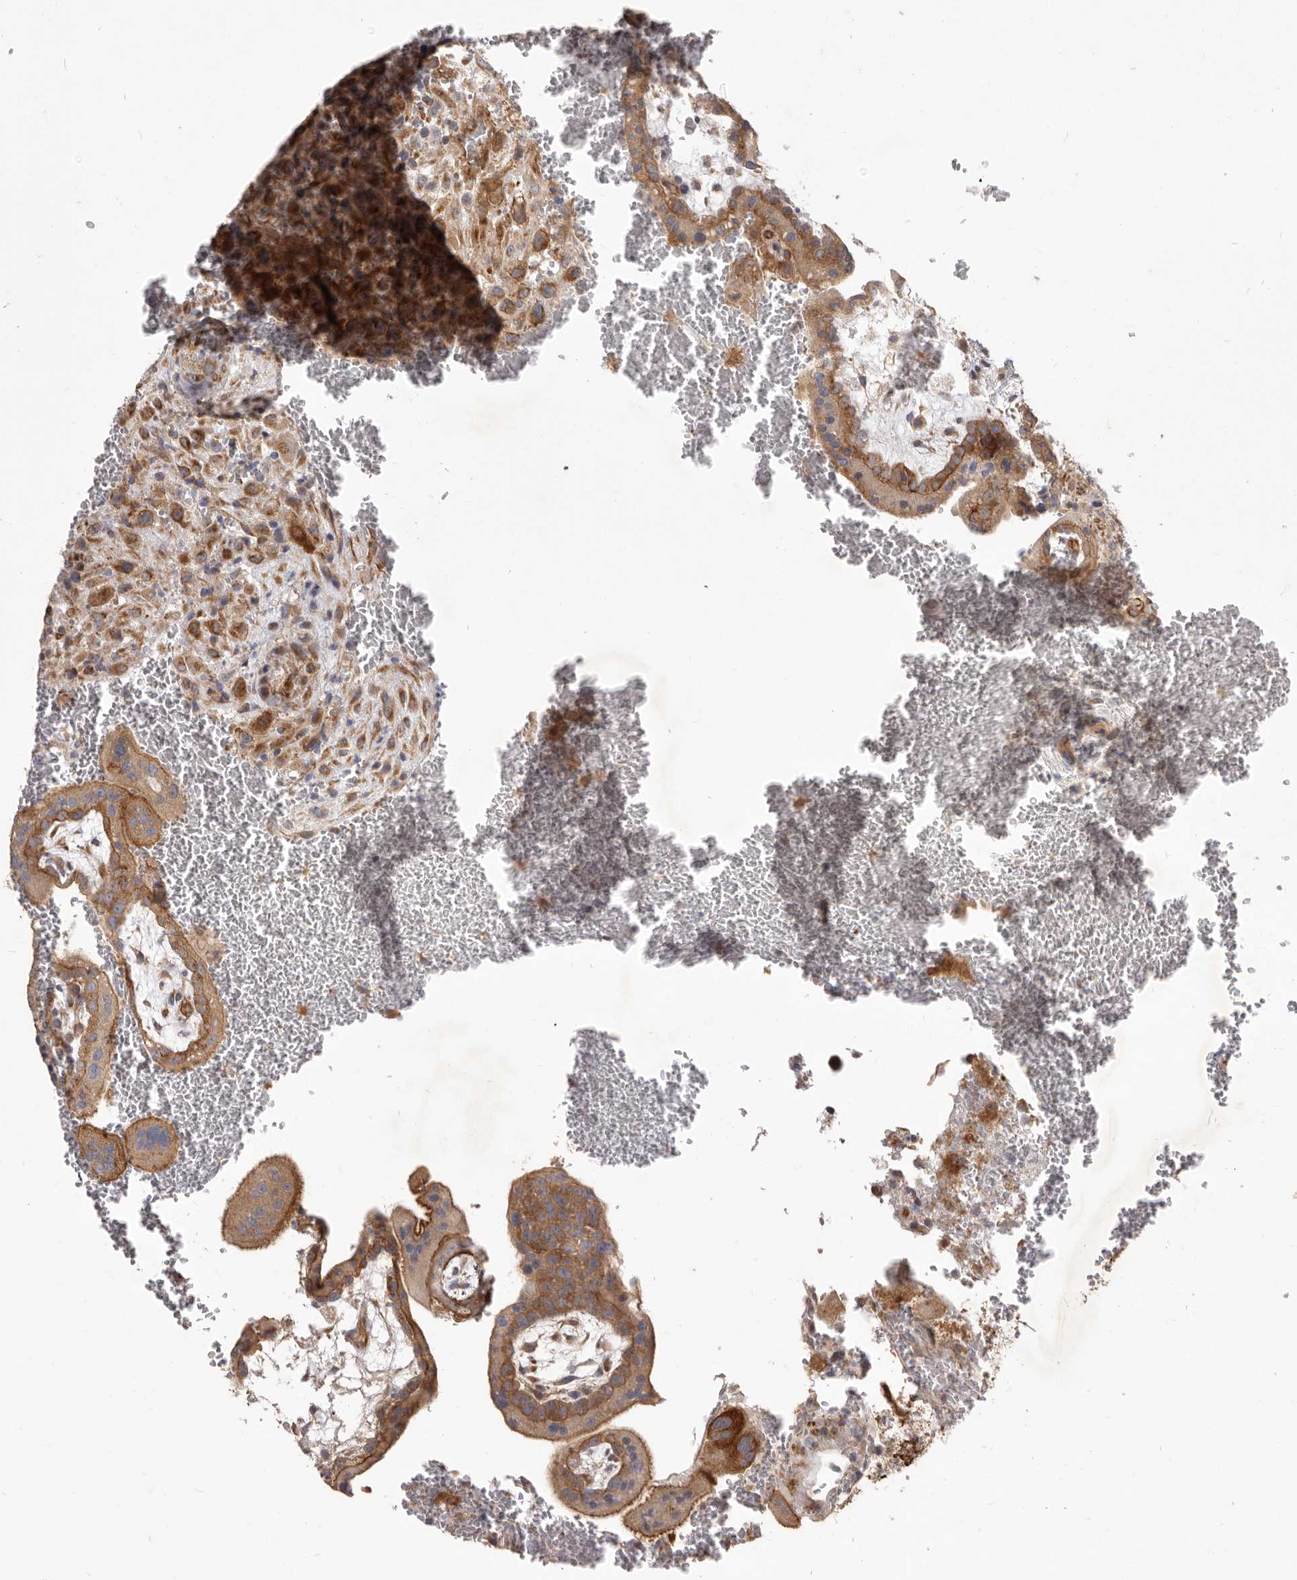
{"staining": {"intensity": "strong", "quantity": ">75%", "location": "cytoplasmic/membranous"}, "tissue": "placenta", "cell_type": "Decidual cells", "image_type": "normal", "snomed": [{"axis": "morphology", "description": "Normal tissue, NOS"}, {"axis": "topography", "description": "Placenta"}], "caption": "Protein staining of unremarkable placenta demonstrates strong cytoplasmic/membranous expression in about >75% of decidual cells.", "gene": "VPS45", "patient": {"sex": "female", "age": 35}}